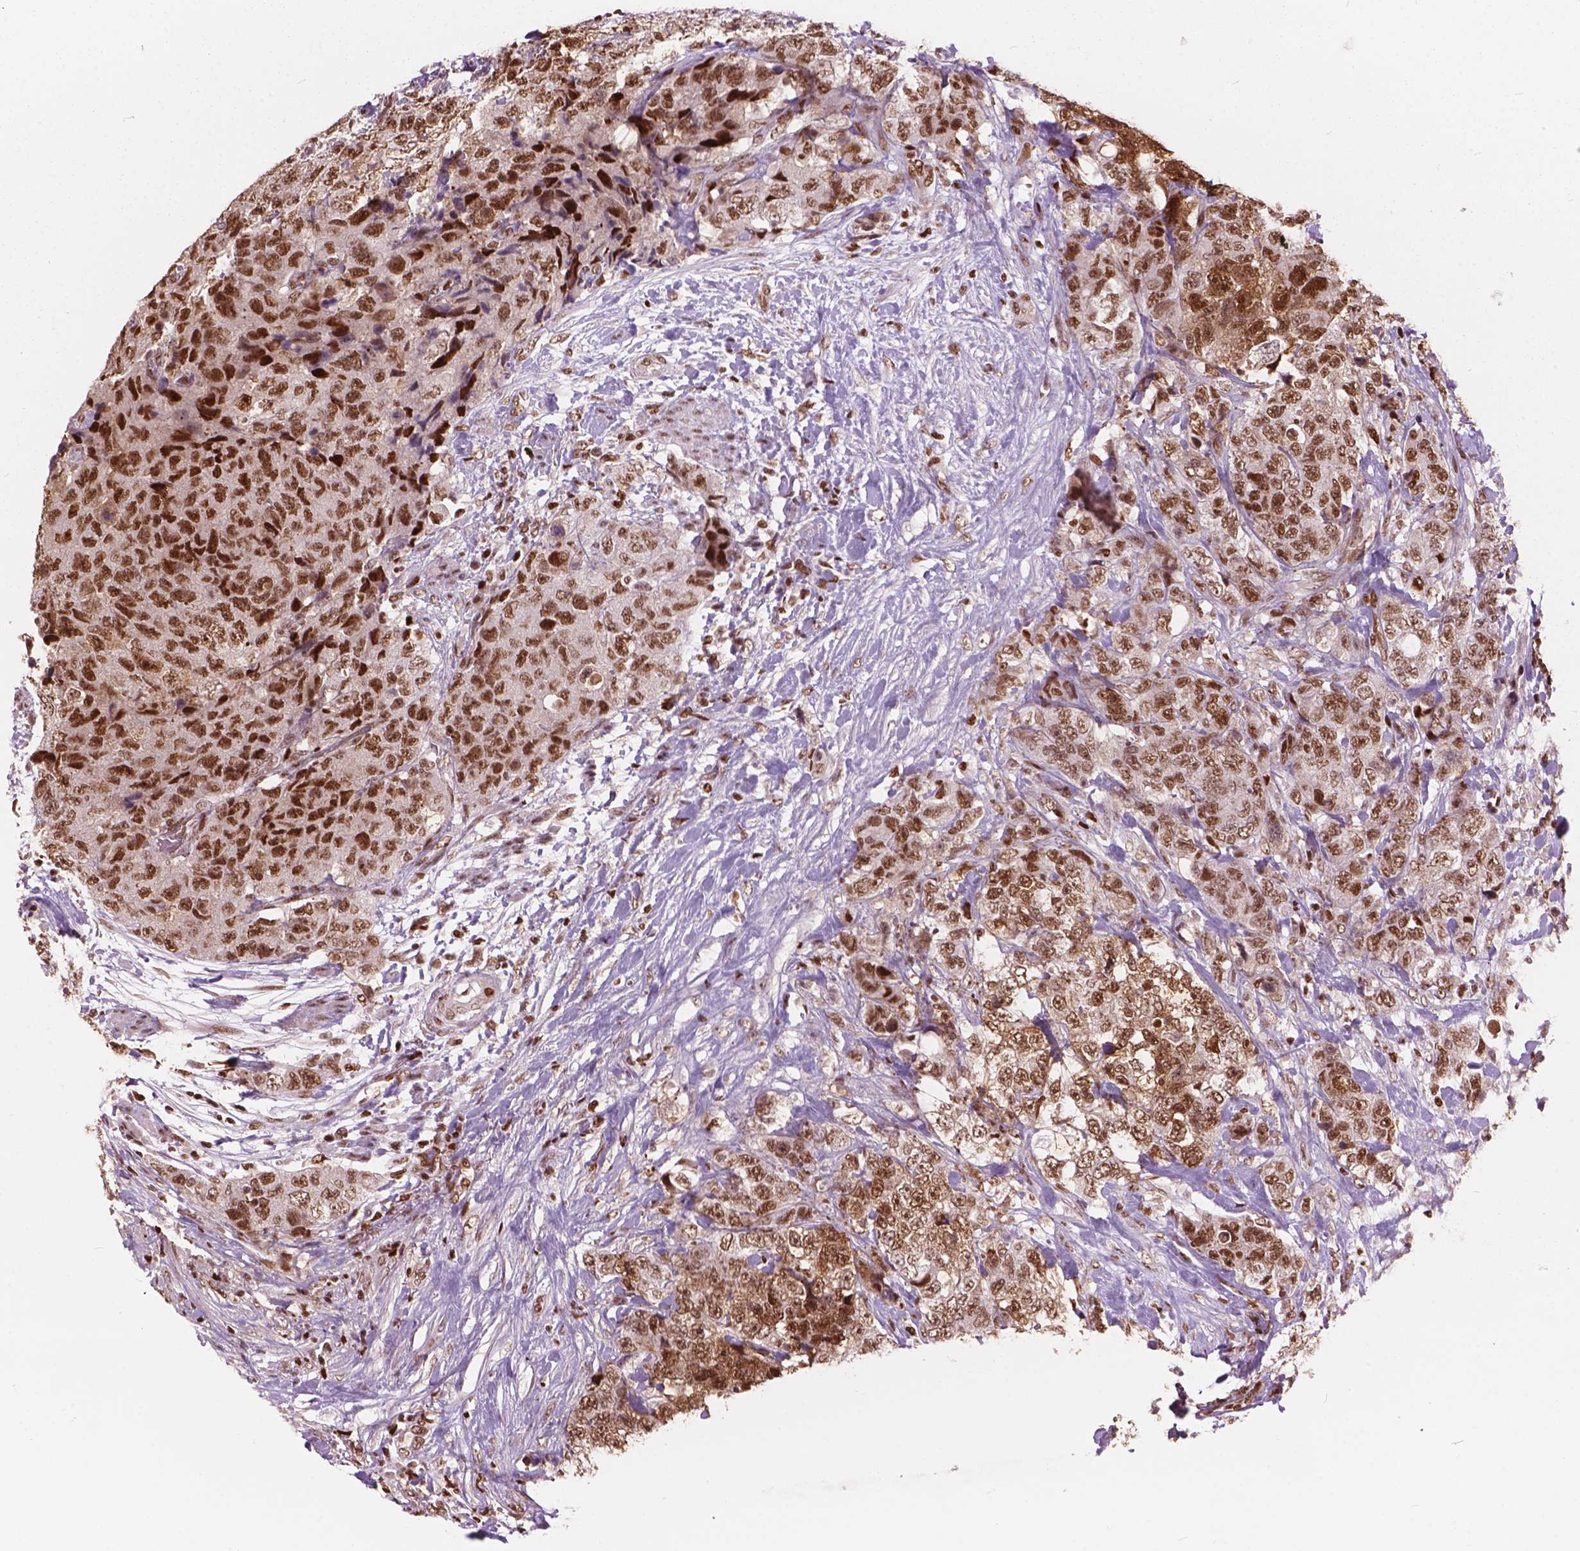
{"staining": {"intensity": "strong", "quantity": ">75%", "location": "nuclear"}, "tissue": "urothelial cancer", "cell_type": "Tumor cells", "image_type": "cancer", "snomed": [{"axis": "morphology", "description": "Urothelial carcinoma, High grade"}, {"axis": "topography", "description": "Urinary bladder"}], "caption": "Immunohistochemistry micrograph of neoplastic tissue: urothelial cancer stained using immunohistochemistry (IHC) shows high levels of strong protein expression localized specifically in the nuclear of tumor cells, appearing as a nuclear brown color.", "gene": "ANP32B", "patient": {"sex": "female", "age": 78}}